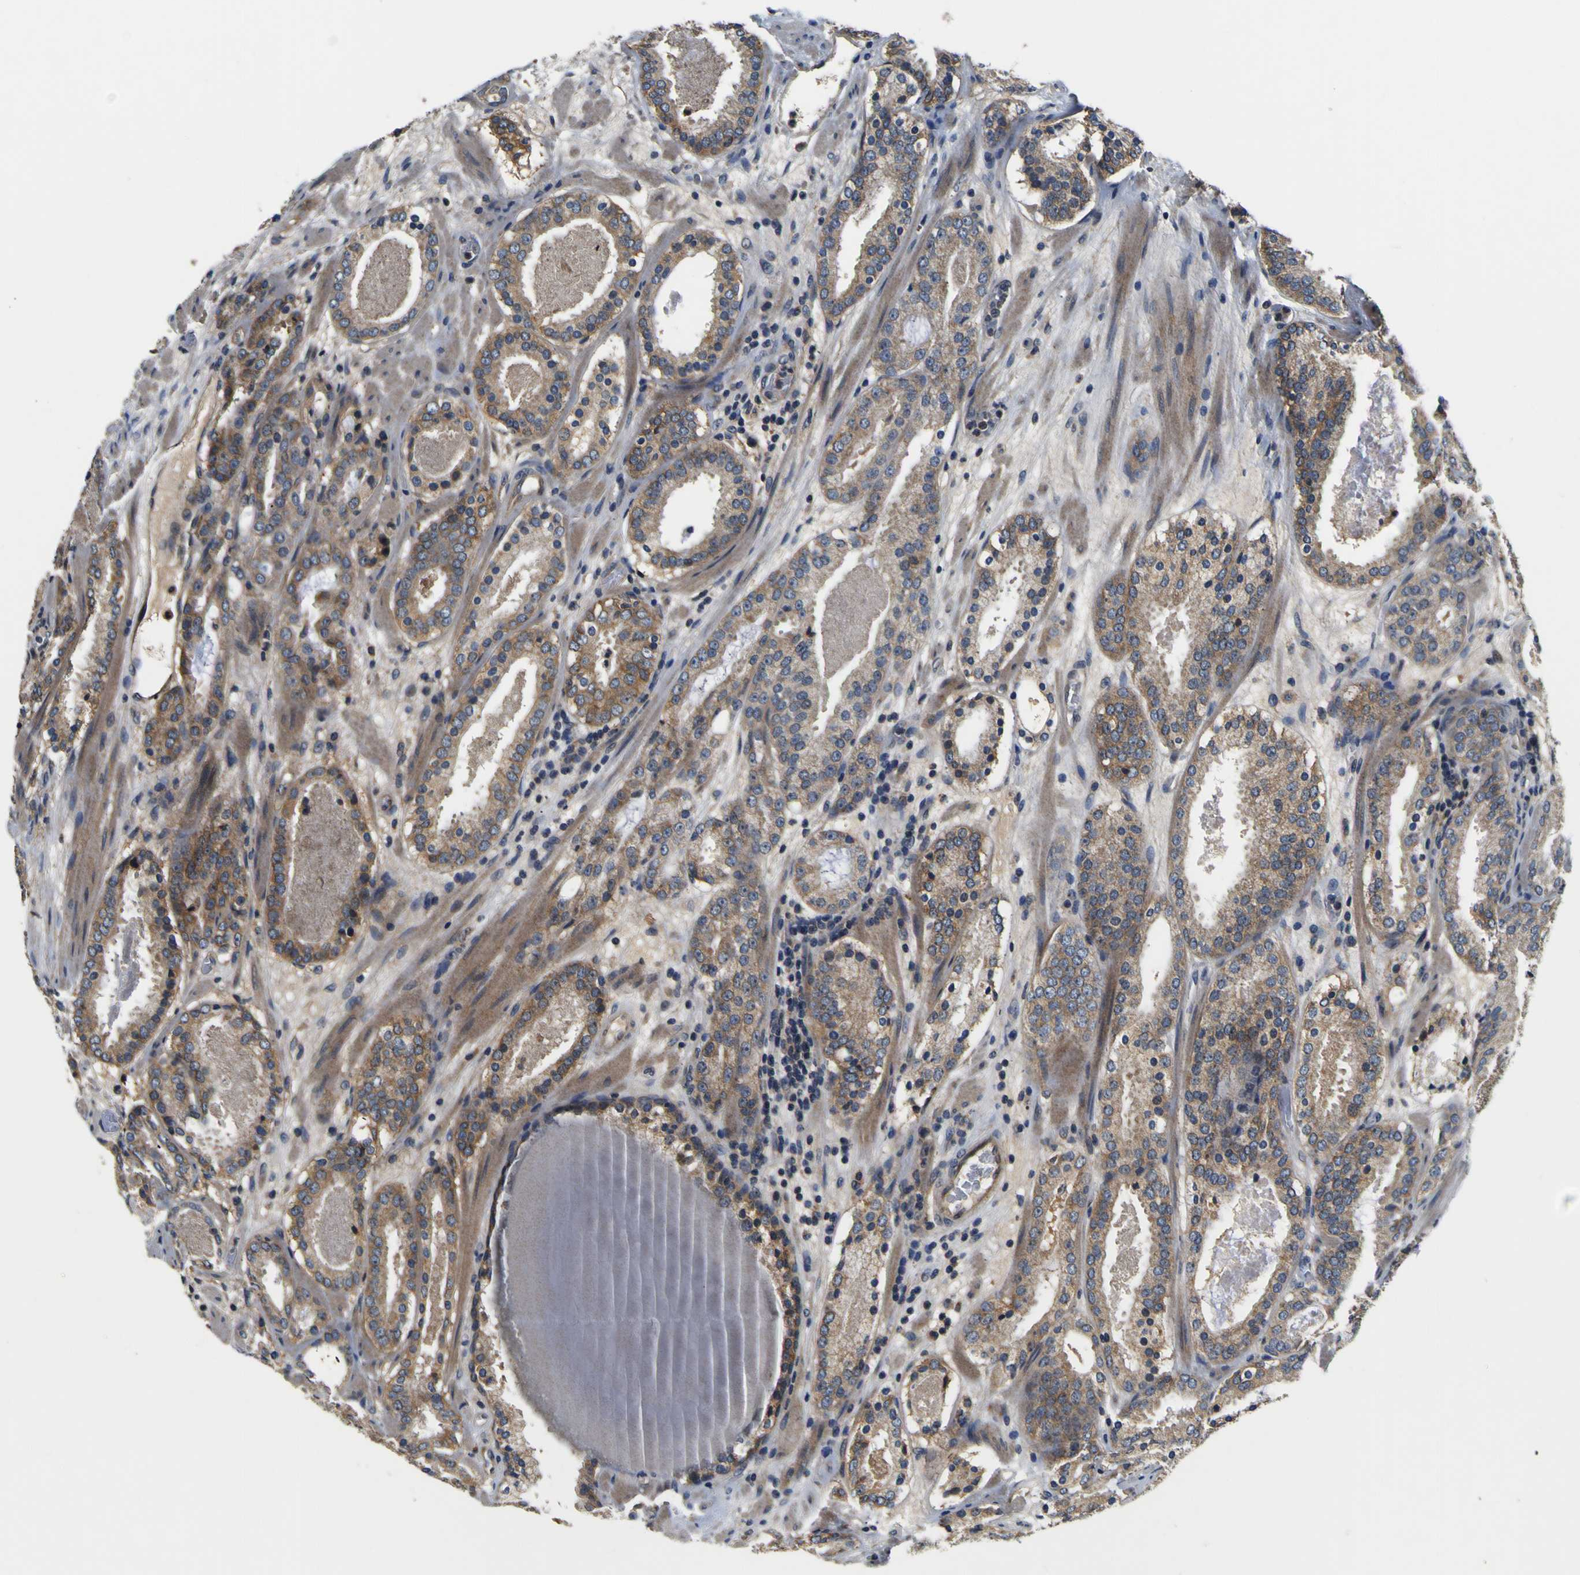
{"staining": {"intensity": "moderate", "quantity": ">75%", "location": "cytoplasmic/membranous"}, "tissue": "prostate cancer", "cell_type": "Tumor cells", "image_type": "cancer", "snomed": [{"axis": "morphology", "description": "Adenocarcinoma, Low grade"}, {"axis": "topography", "description": "Prostate"}], "caption": "Low-grade adenocarcinoma (prostate) stained with a brown dye demonstrates moderate cytoplasmic/membranous positive staining in about >75% of tumor cells.", "gene": "EPHB4", "patient": {"sex": "male", "age": 69}}